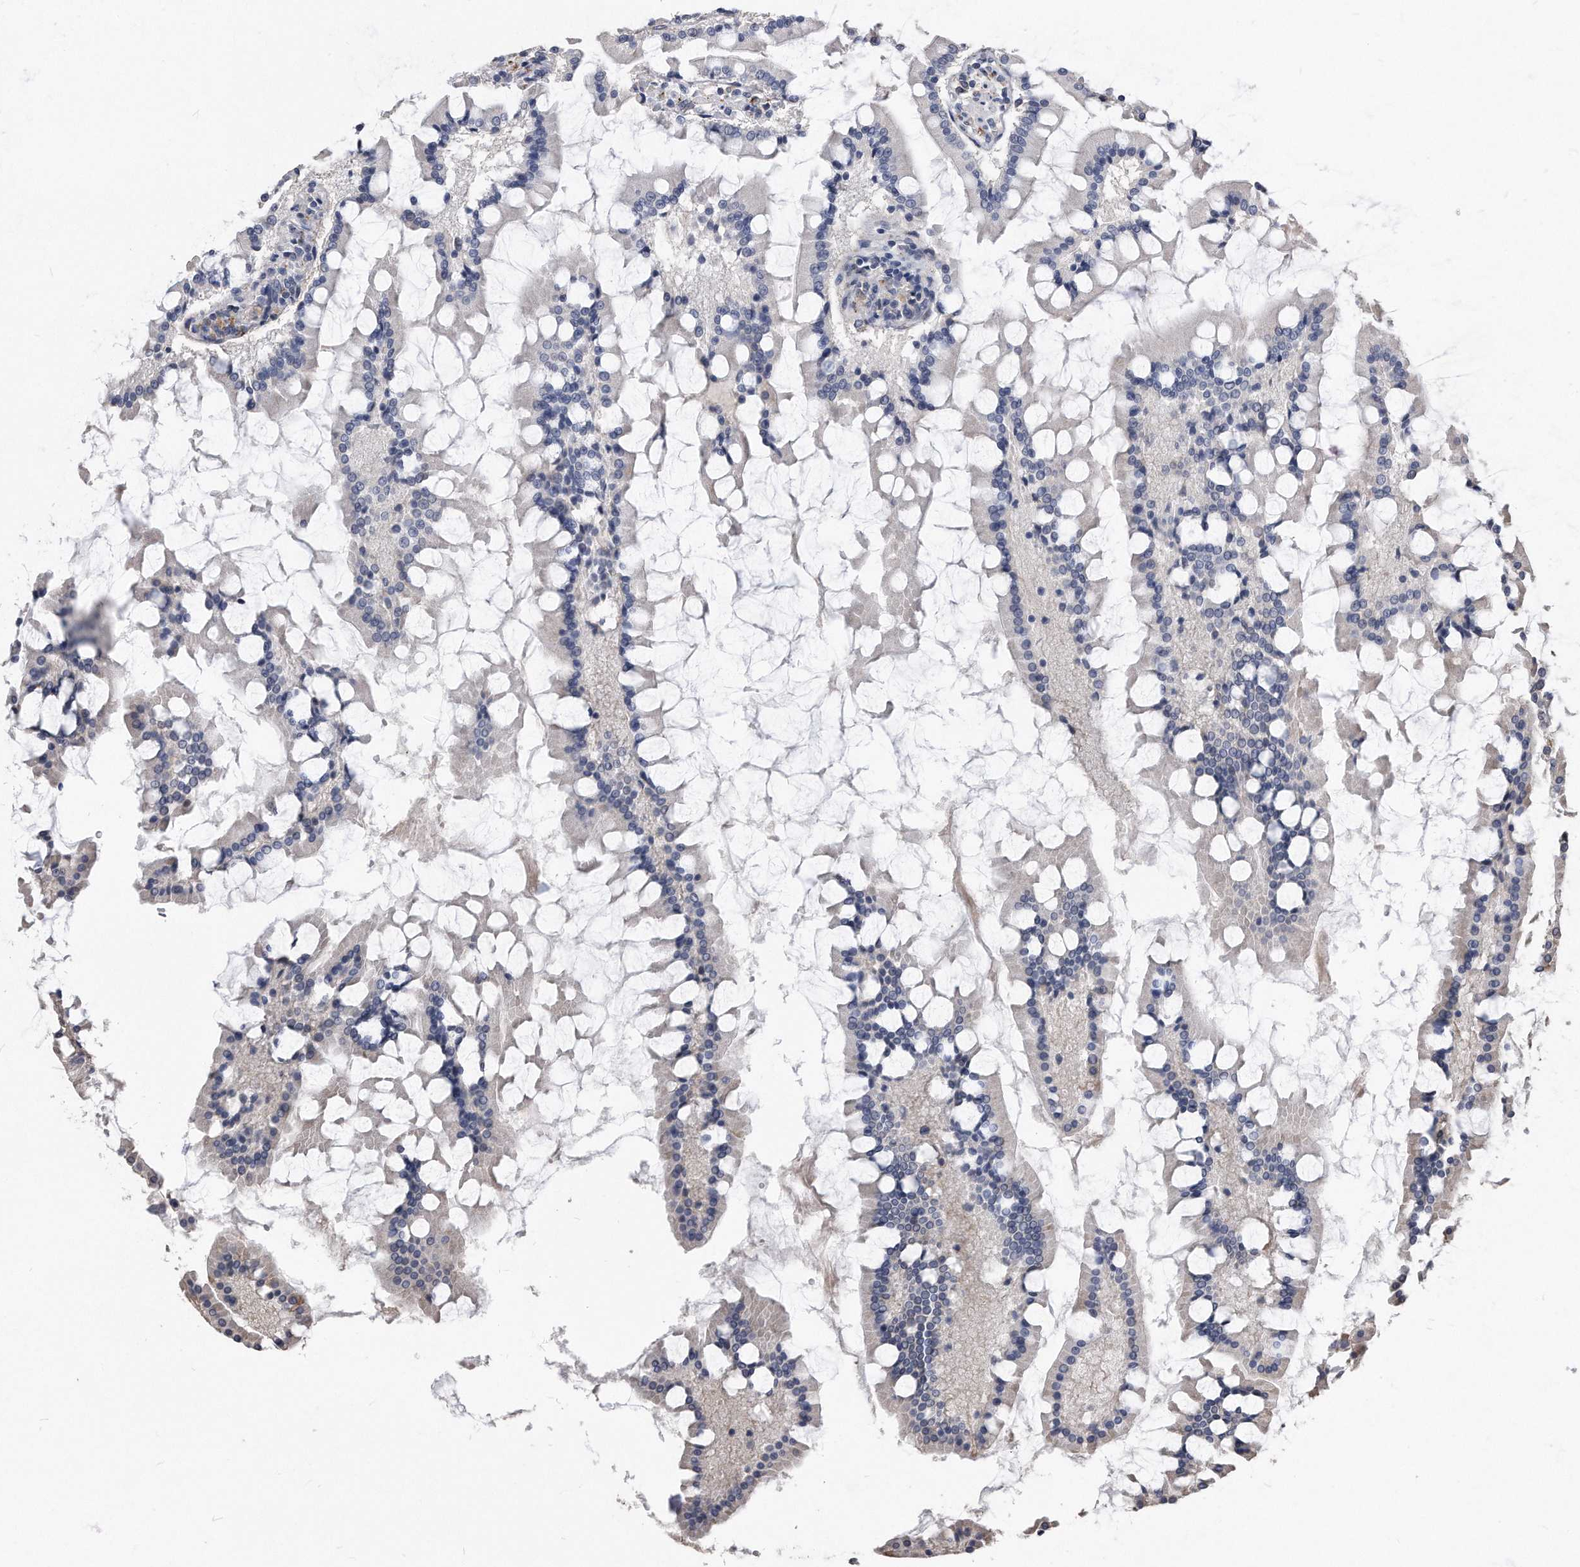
{"staining": {"intensity": "negative", "quantity": "none", "location": "none"}, "tissue": "small intestine", "cell_type": "Glandular cells", "image_type": "normal", "snomed": [{"axis": "morphology", "description": "Normal tissue, NOS"}, {"axis": "topography", "description": "Small intestine"}], "caption": "IHC micrograph of unremarkable small intestine: human small intestine stained with DAB (3,3'-diaminobenzidine) reveals no significant protein staining in glandular cells.", "gene": "IL20RA", "patient": {"sex": "male", "age": 41}}